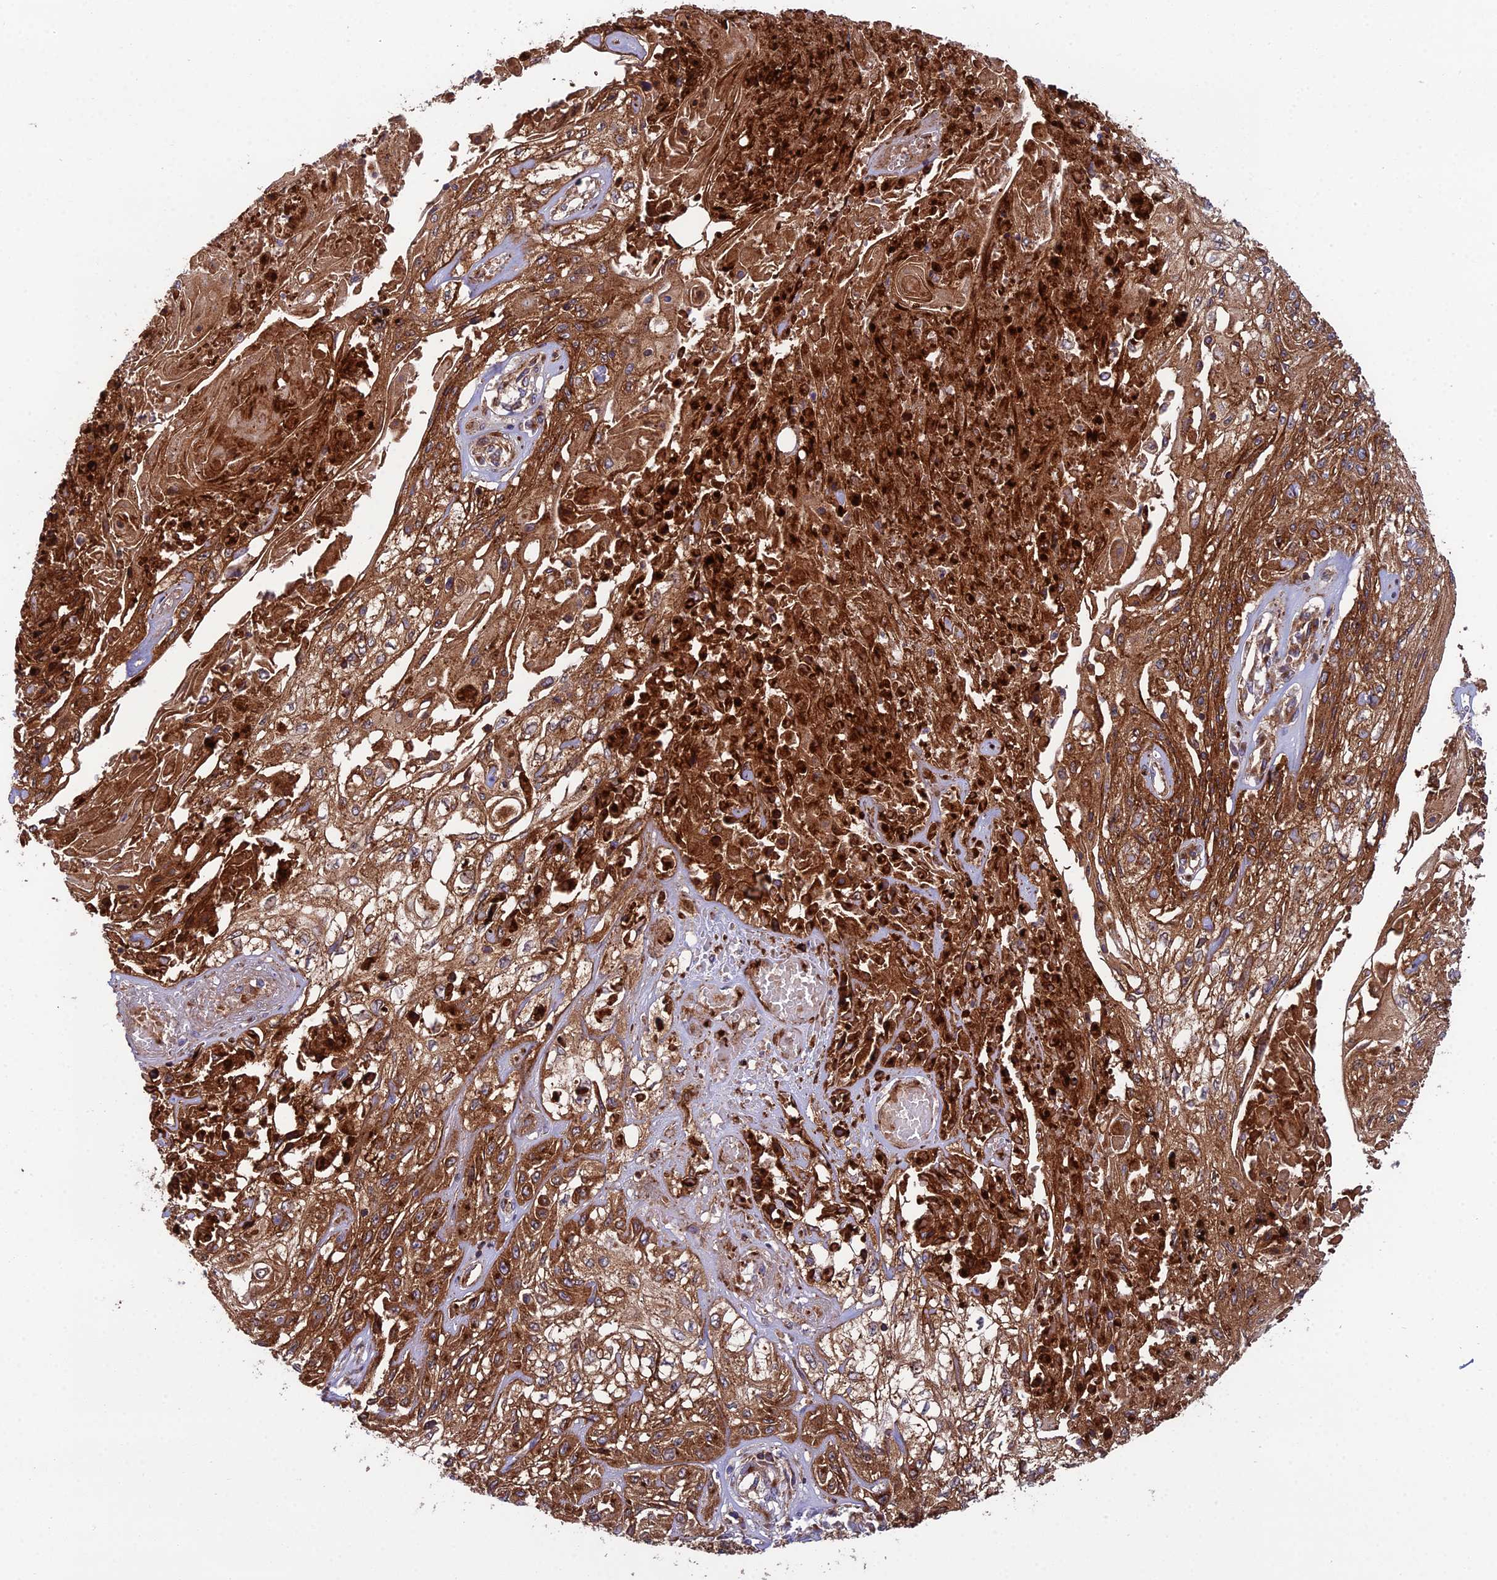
{"staining": {"intensity": "strong", "quantity": ">75%", "location": "cytoplasmic/membranous,nuclear"}, "tissue": "skin cancer", "cell_type": "Tumor cells", "image_type": "cancer", "snomed": [{"axis": "morphology", "description": "Squamous cell carcinoma, NOS"}, {"axis": "morphology", "description": "Squamous cell carcinoma, metastatic, NOS"}, {"axis": "topography", "description": "Skin"}, {"axis": "topography", "description": "Lymph node"}], "caption": "A high-resolution micrograph shows immunohistochemistry (IHC) staining of skin squamous cell carcinoma, which displays strong cytoplasmic/membranous and nuclear expression in approximately >75% of tumor cells.", "gene": "LNPEP", "patient": {"sex": "male", "age": 75}}